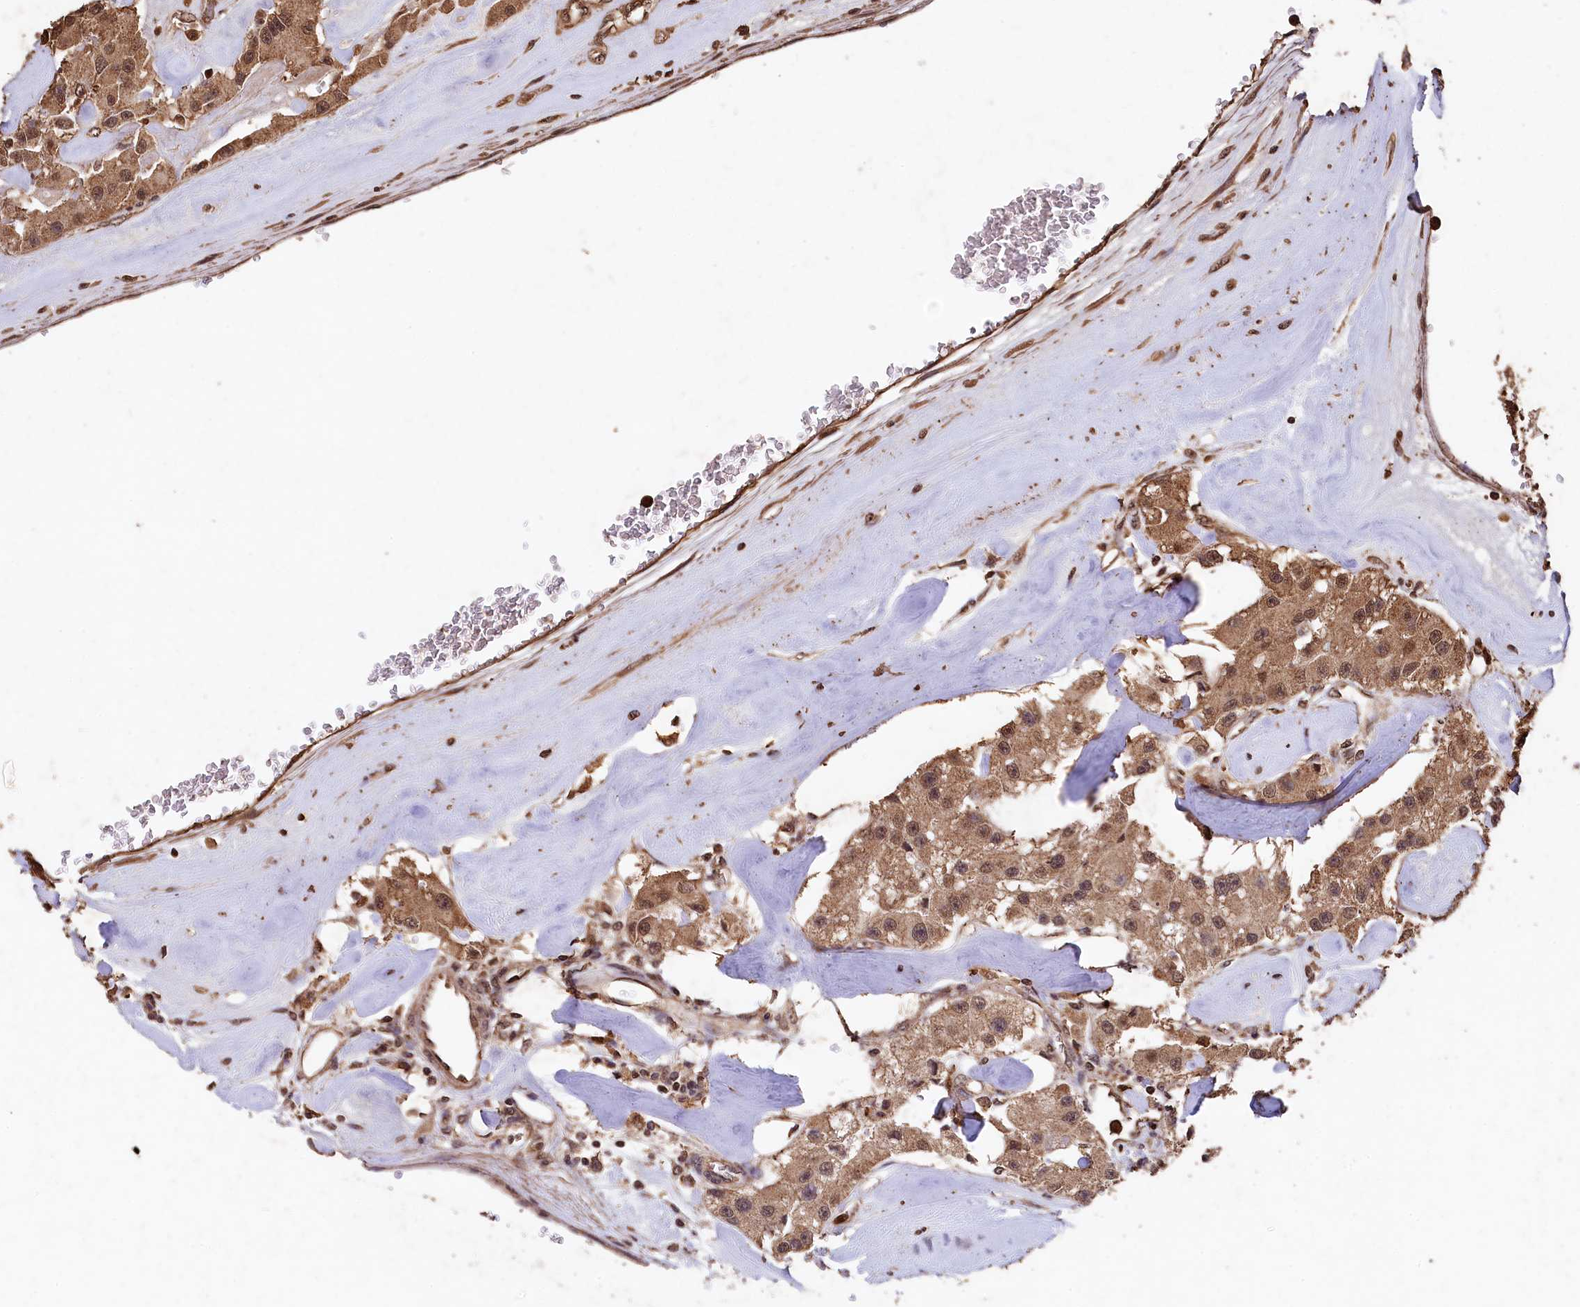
{"staining": {"intensity": "moderate", "quantity": ">75%", "location": "cytoplasmic/membranous,nuclear"}, "tissue": "carcinoid", "cell_type": "Tumor cells", "image_type": "cancer", "snomed": [{"axis": "morphology", "description": "Carcinoid, malignant, NOS"}, {"axis": "topography", "description": "Pancreas"}], "caption": "Carcinoid stained with a protein marker shows moderate staining in tumor cells.", "gene": "CEP57L1", "patient": {"sex": "male", "age": 41}}